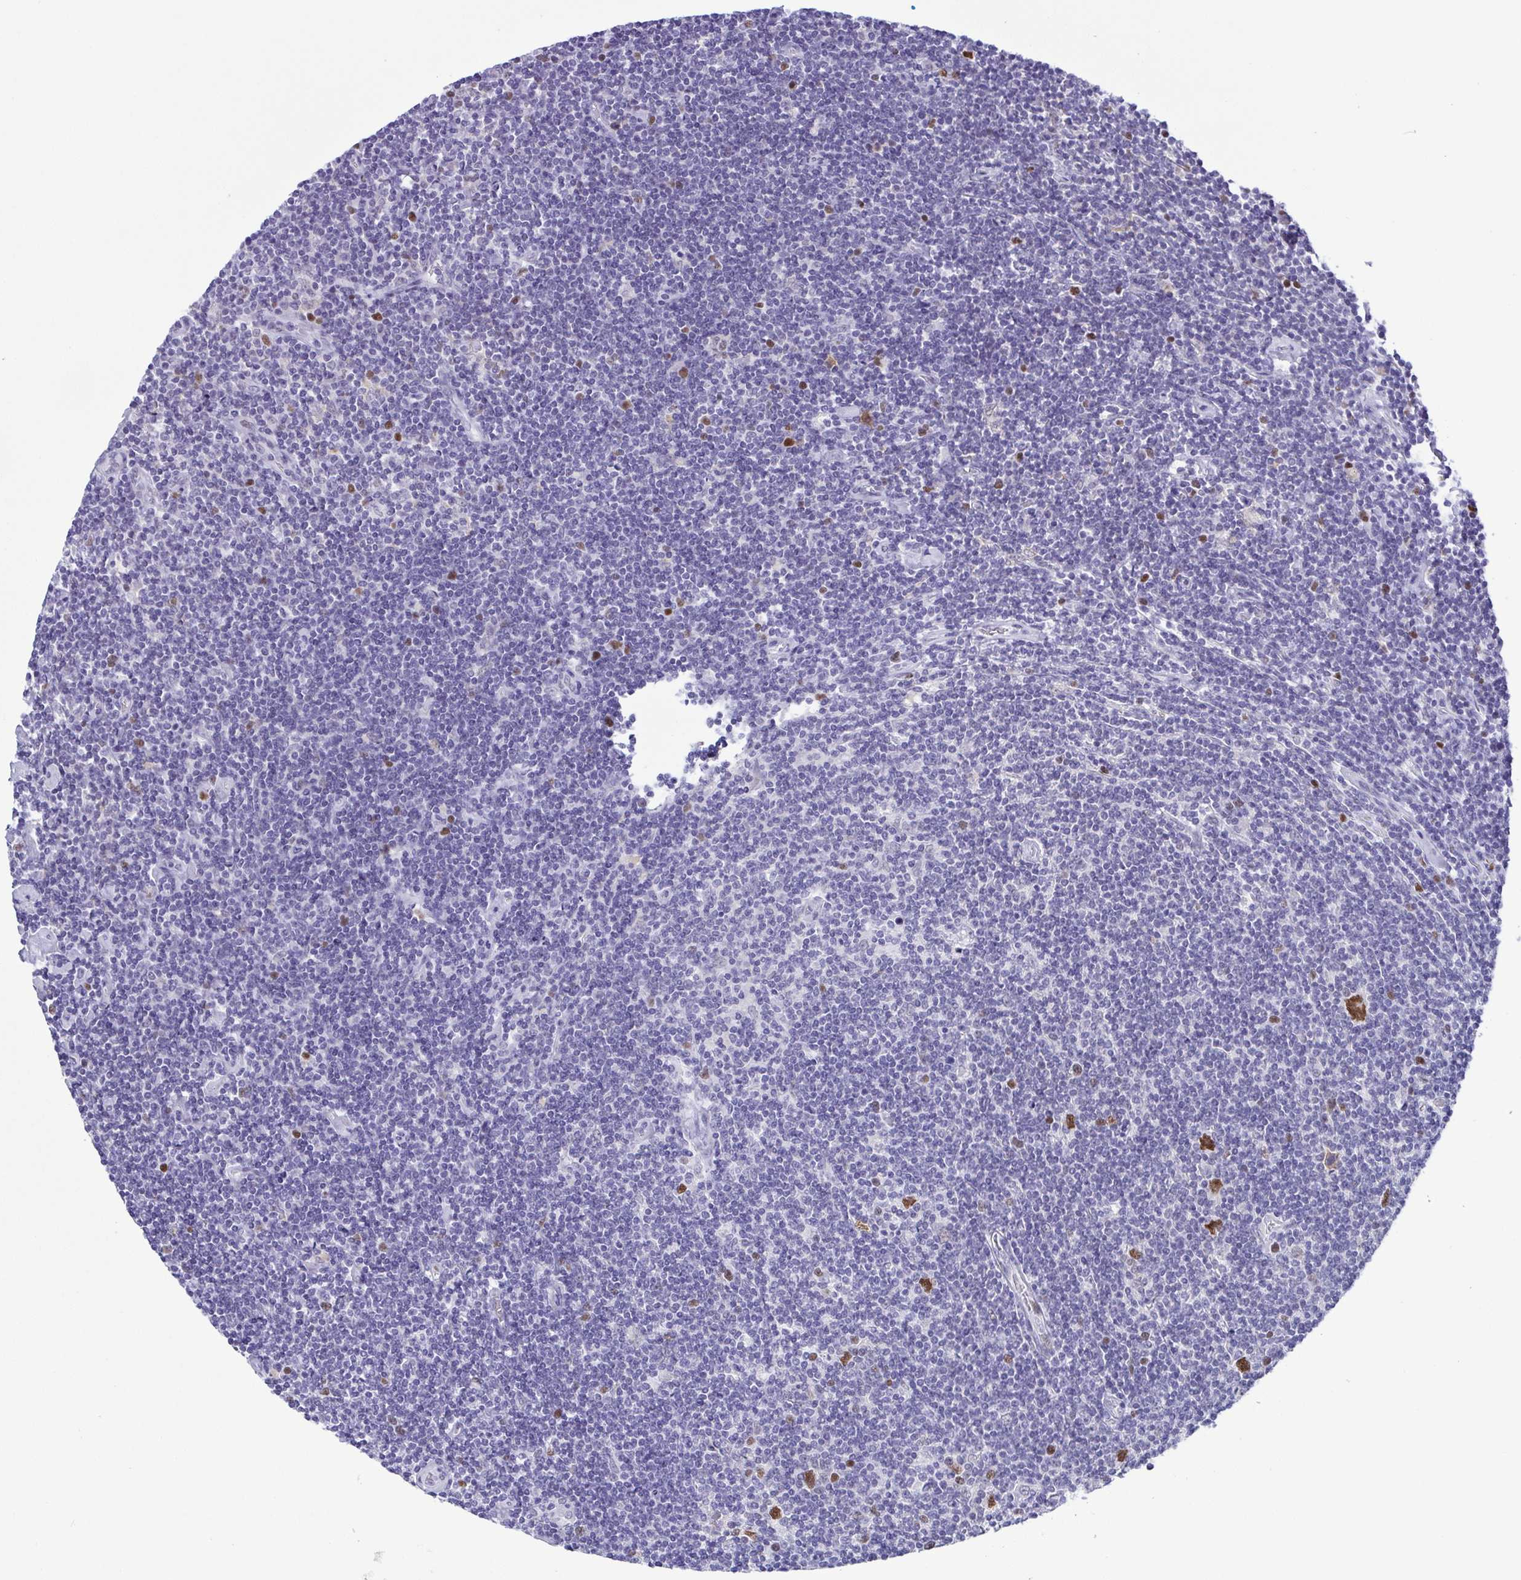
{"staining": {"intensity": "moderate", "quantity": ">75%", "location": "nuclear"}, "tissue": "lymphoma", "cell_type": "Tumor cells", "image_type": "cancer", "snomed": [{"axis": "morphology", "description": "Hodgkin's disease, NOS"}, {"axis": "topography", "description": "Lymph node"}], "caption": "Human lymphoma stained for a protein (brown) reveals moderate nuclear positive positivity in about >75% of tumor cells.", "gene": "TIPIN", "patient": {"sex": "male", "age": 40}}